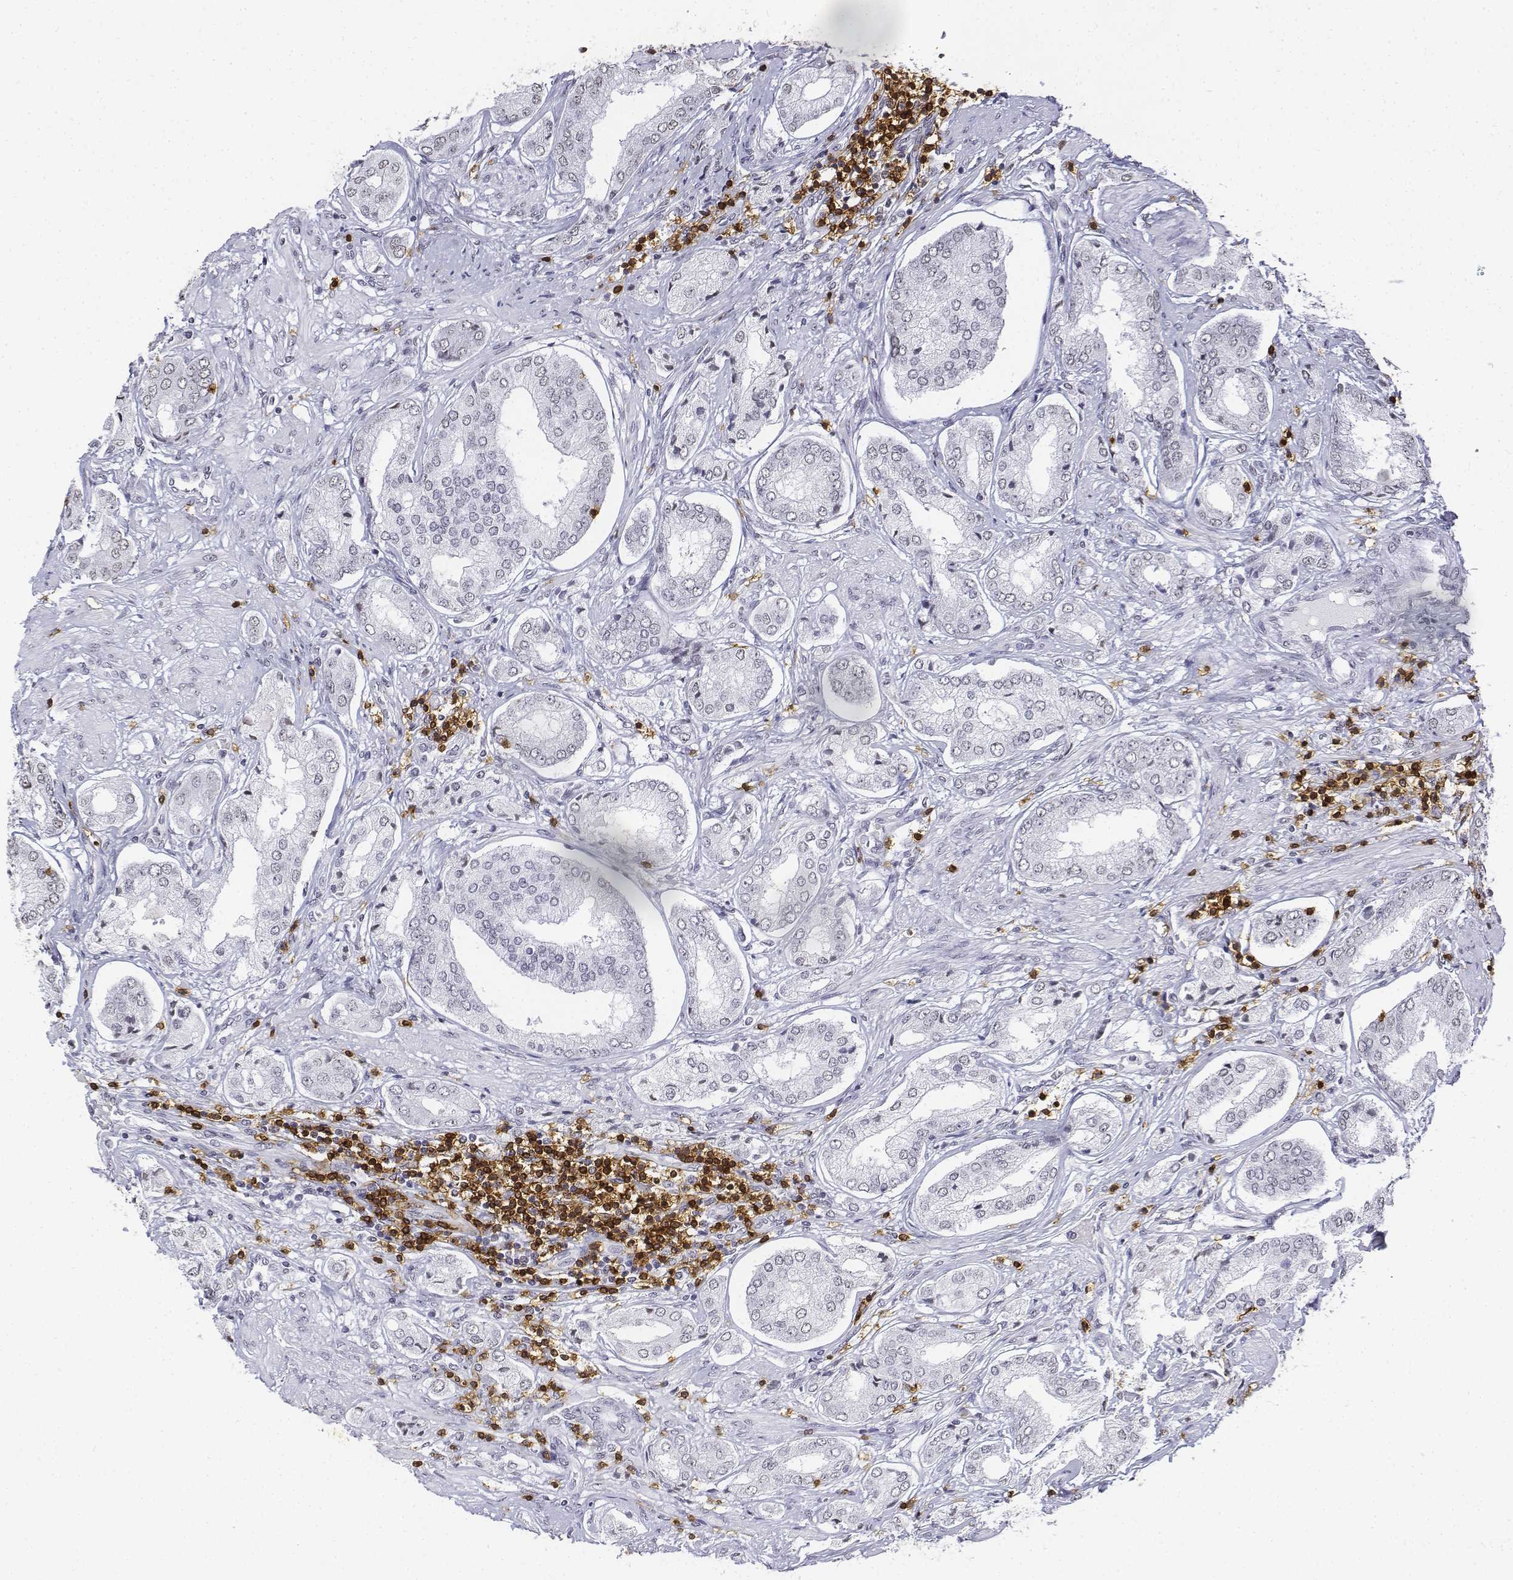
{"staining": {"intensity": "negative", "quantity": "none", "location": "none"}, "tissue": "prostate cancer", "cell_type": "Tumor cells", "image_type": "cancer", "snomed": [{"axis": "morphology", "description": "Adenocarcinoma, NOS"}, {"axis": "topography", "description": "Prostate"}], "caption": "Protein analysis of adenocarcinoma (prostate) exhibits no significant staining in tumor cells.", "gene": "CD3E", "patient": {"sex": "male", "age": 63}}